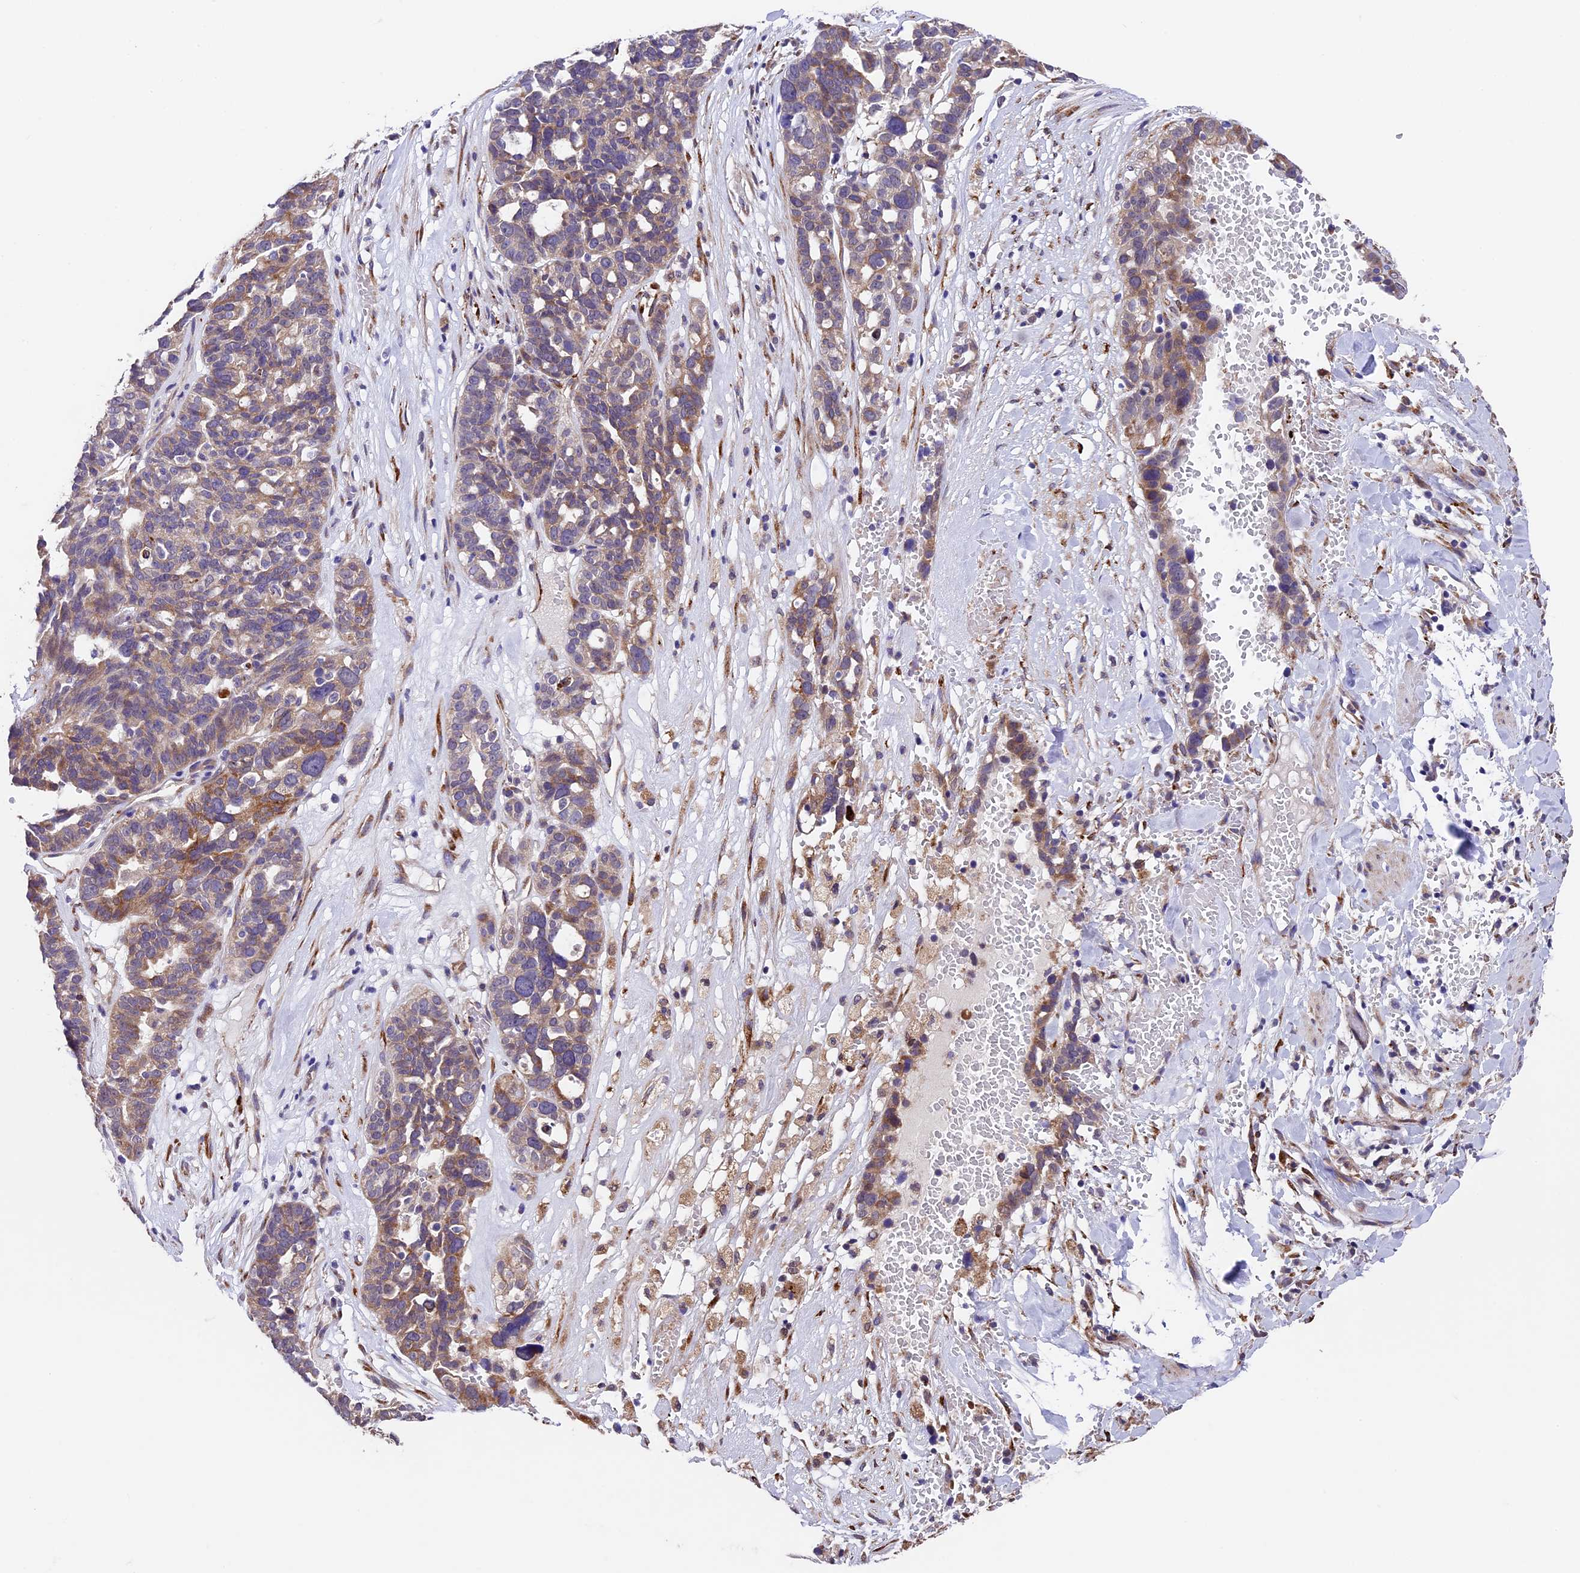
{"staining": {"intensity": "moderate", "quantity": "<25%", "location": "cytoplasmic/membranous"}, "tissue": "ovarian cancer", "cell_type": "Tumor cells", "image_type": "cancer", "snomed": [{"axis": "morphology", "description": "Cystadenocarcinoma, serous, NOS"}, {"axis": "topography", "description": "Ovary"}], "caption": "Moderate cytoplasmic/membranous staining for a protein is seen in about <25% of tumor cells of ovarian serous cystadenocarcinoma using immunohistochemistry.", "gene": "LSM7", "patient": {"sex": "female", "age": 59}}